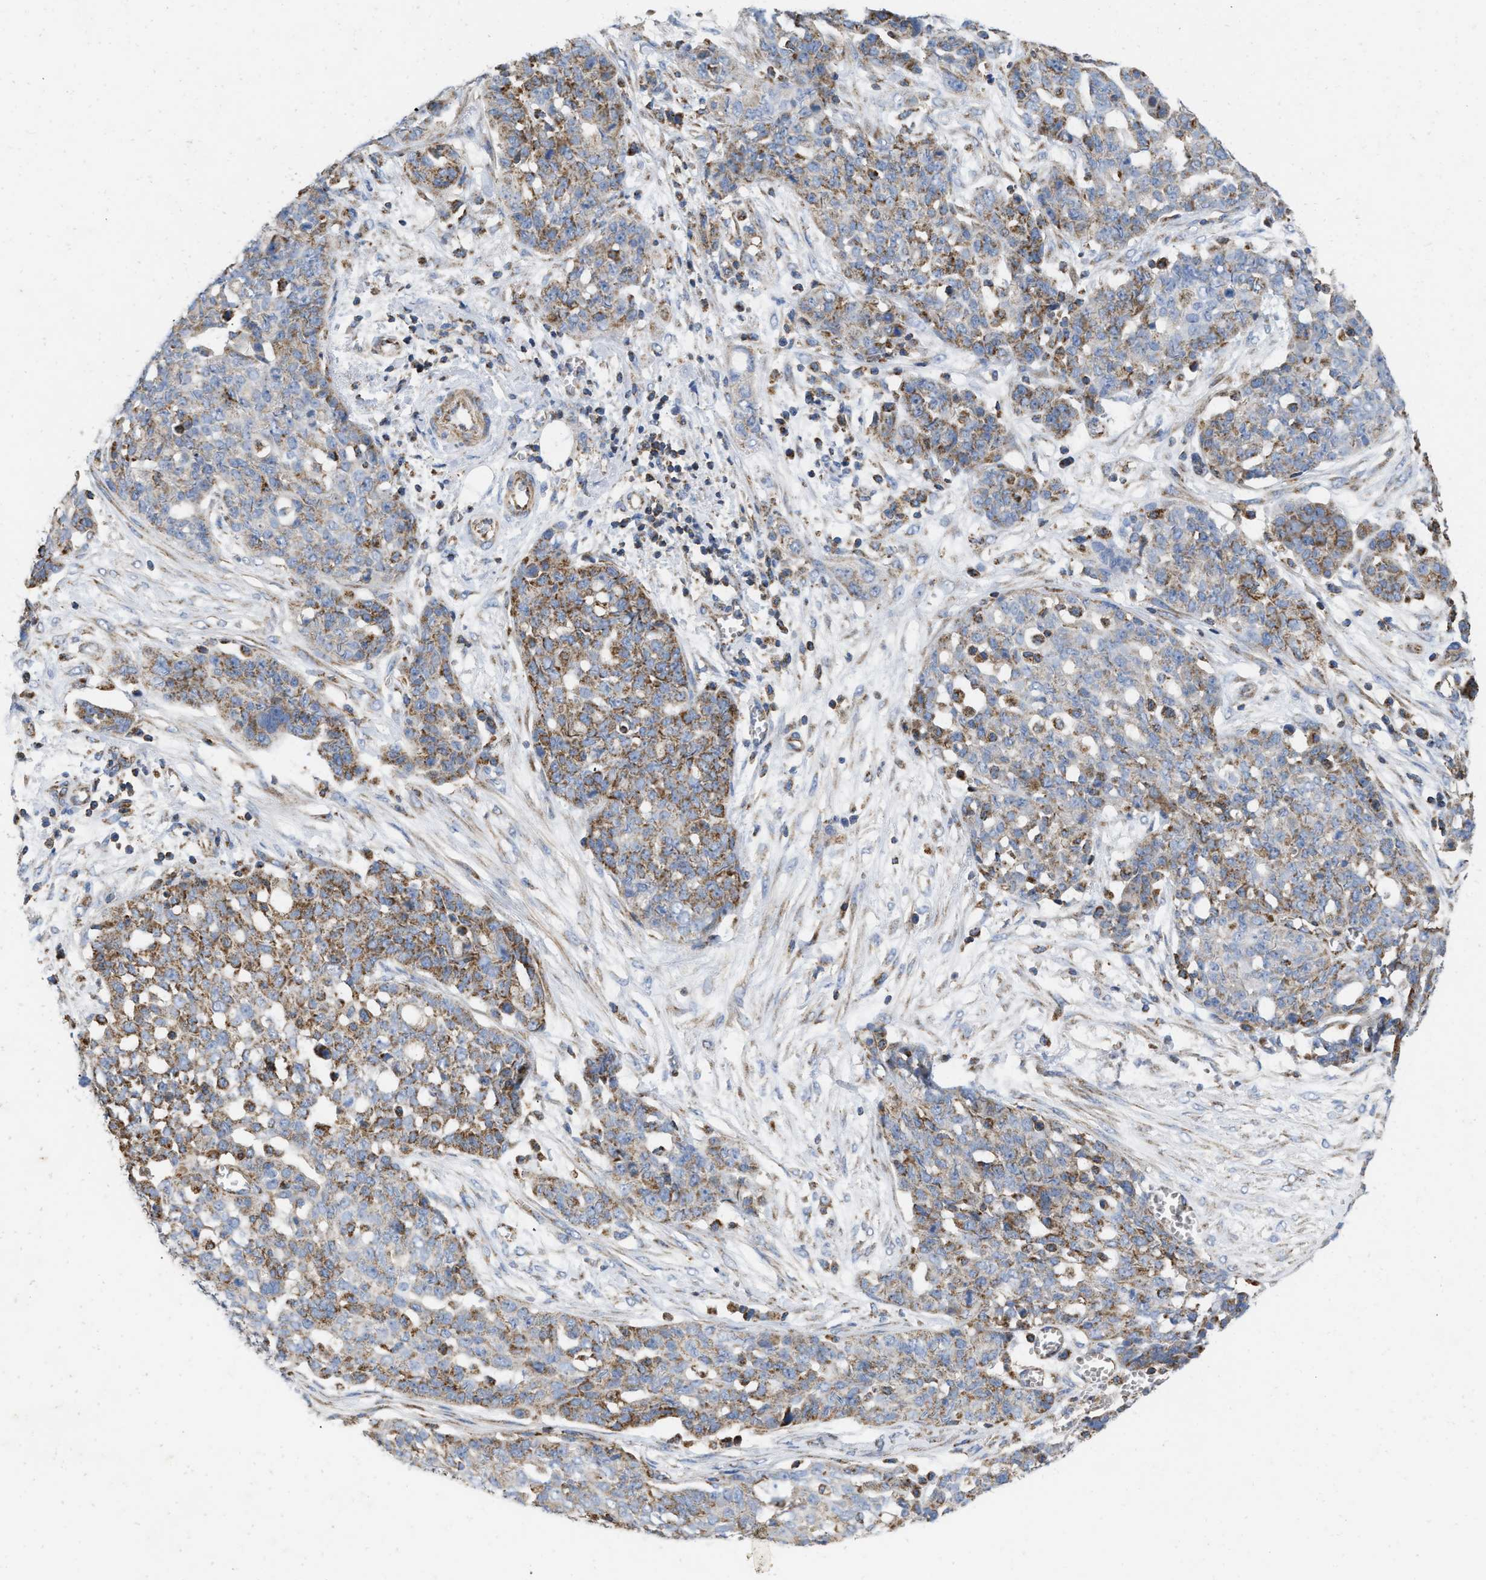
{"staining": {"intensity": "moderate", "quantity": ">75%", "location": "cytoplasmic/membranous"}, "tissue": "ovarian cancer", "cell_type": "Tumor cells", "image_type": "cancer", "snomed": [{"axis": "morphology", "description": "Cystadenocarcinoma, serous, NOS"}, {"axis": "topography", "description": "Soft tissue"}, {"axis": "topography", "description": "Ovary"}], "caption": "A high-resolution photomicrograph shows immunohistochemistry staining of ovarian cancer (serous cystadenocarcinoma), which displays moderate cytoplasmic/membranous positivity in about >75% of tumor cells.", "gene": "GRB10", "patient": {"sex": "female", "age": 57}}